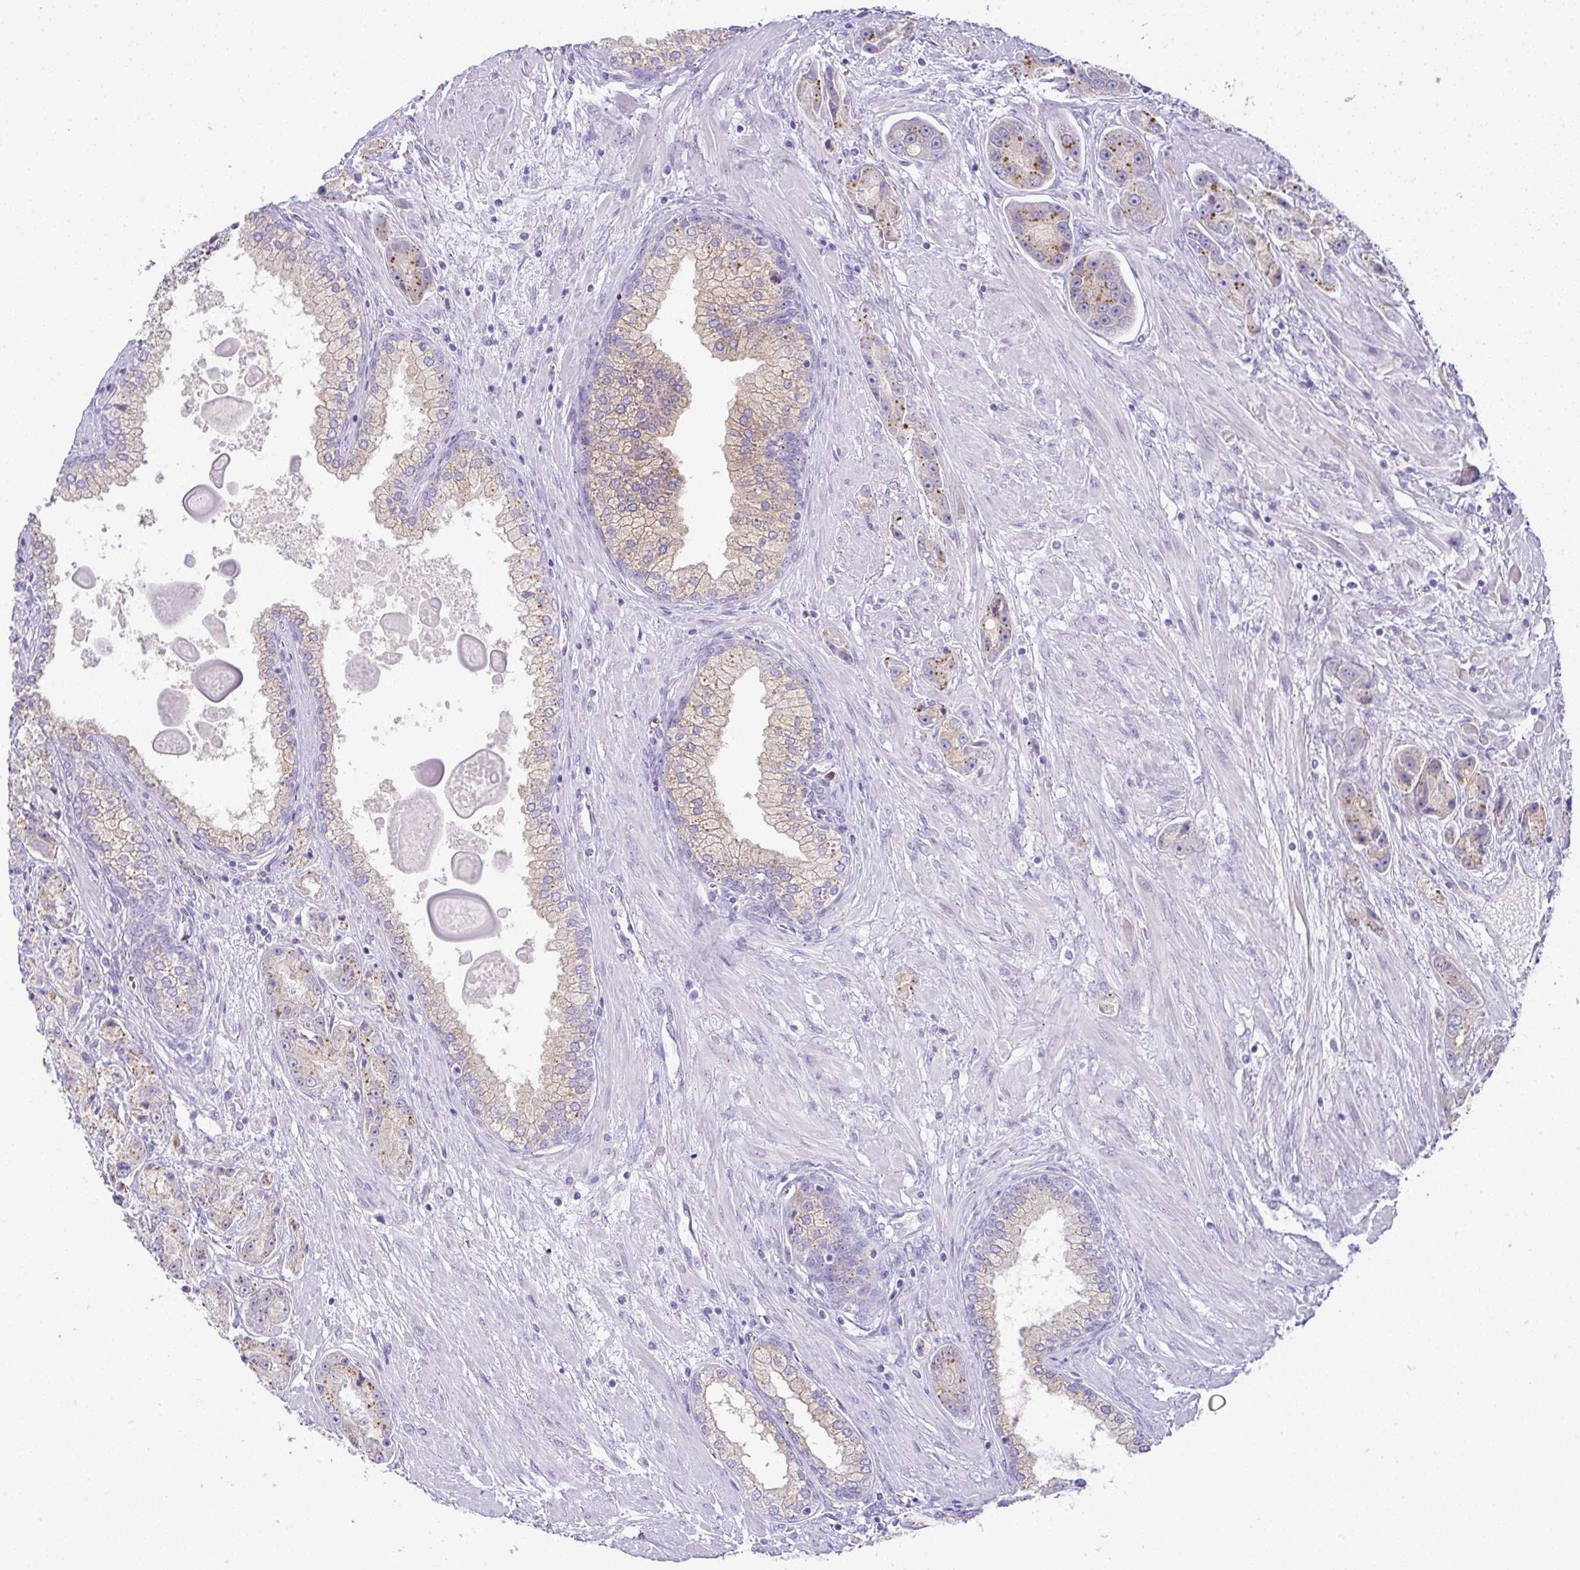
{"staining": {"intensity": "moderate", "quantity": "<25%", "location": "cytoplasmic/membranous"}, "tissue": "prostate cancer", "cell_type": "Tumor cells", "image_type": "cancer", "snomed": [{"axis": "morphology", "description": "Adenocarcinoma, High grade"}, {"axis": "topography", "description": "Prostate"}], "caption": "Prostate adenocarcinoma (high-grade) stained for a protein exhibits moderate cytoplasmic/membranous positivity in tumor cells.", "gene": "FAM177A1", "patient": {"sex": "male", "age": 67}}